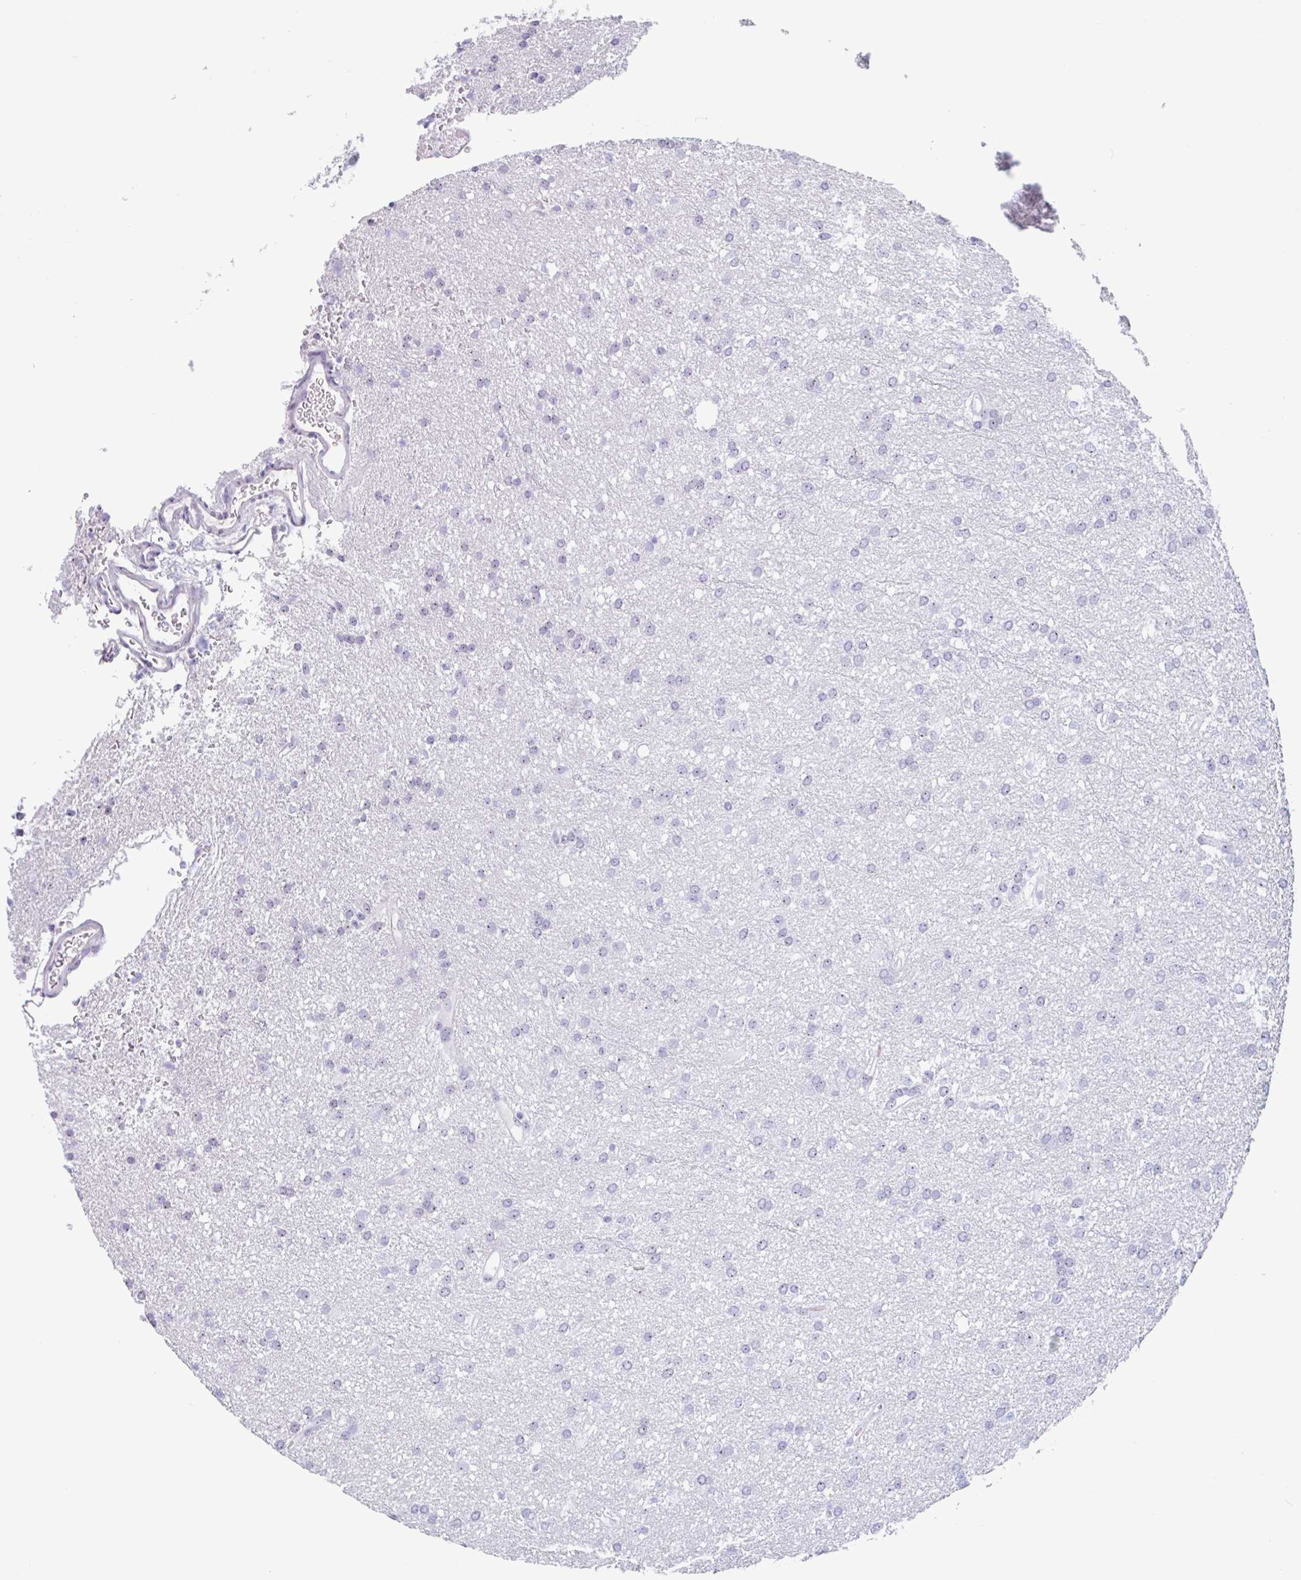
{"staining": {"intensity": "moderate", "quantity": "<25%", "location": "nuclear"}, "tissue": "glioma", "cell_type": "Tumor cells", "image_type": "cancer", "snomed": [{"axis": "morphology", "description": "Glioma, malignant, Low grade"}, {"axis": "topography", "description": "Brain"}], "caption": "Moderate nuclear protein staining is present in about <25% of tumor cells in glioma.", "gene": "LENG9", "patient": {"sex": "female", "age": 33}}